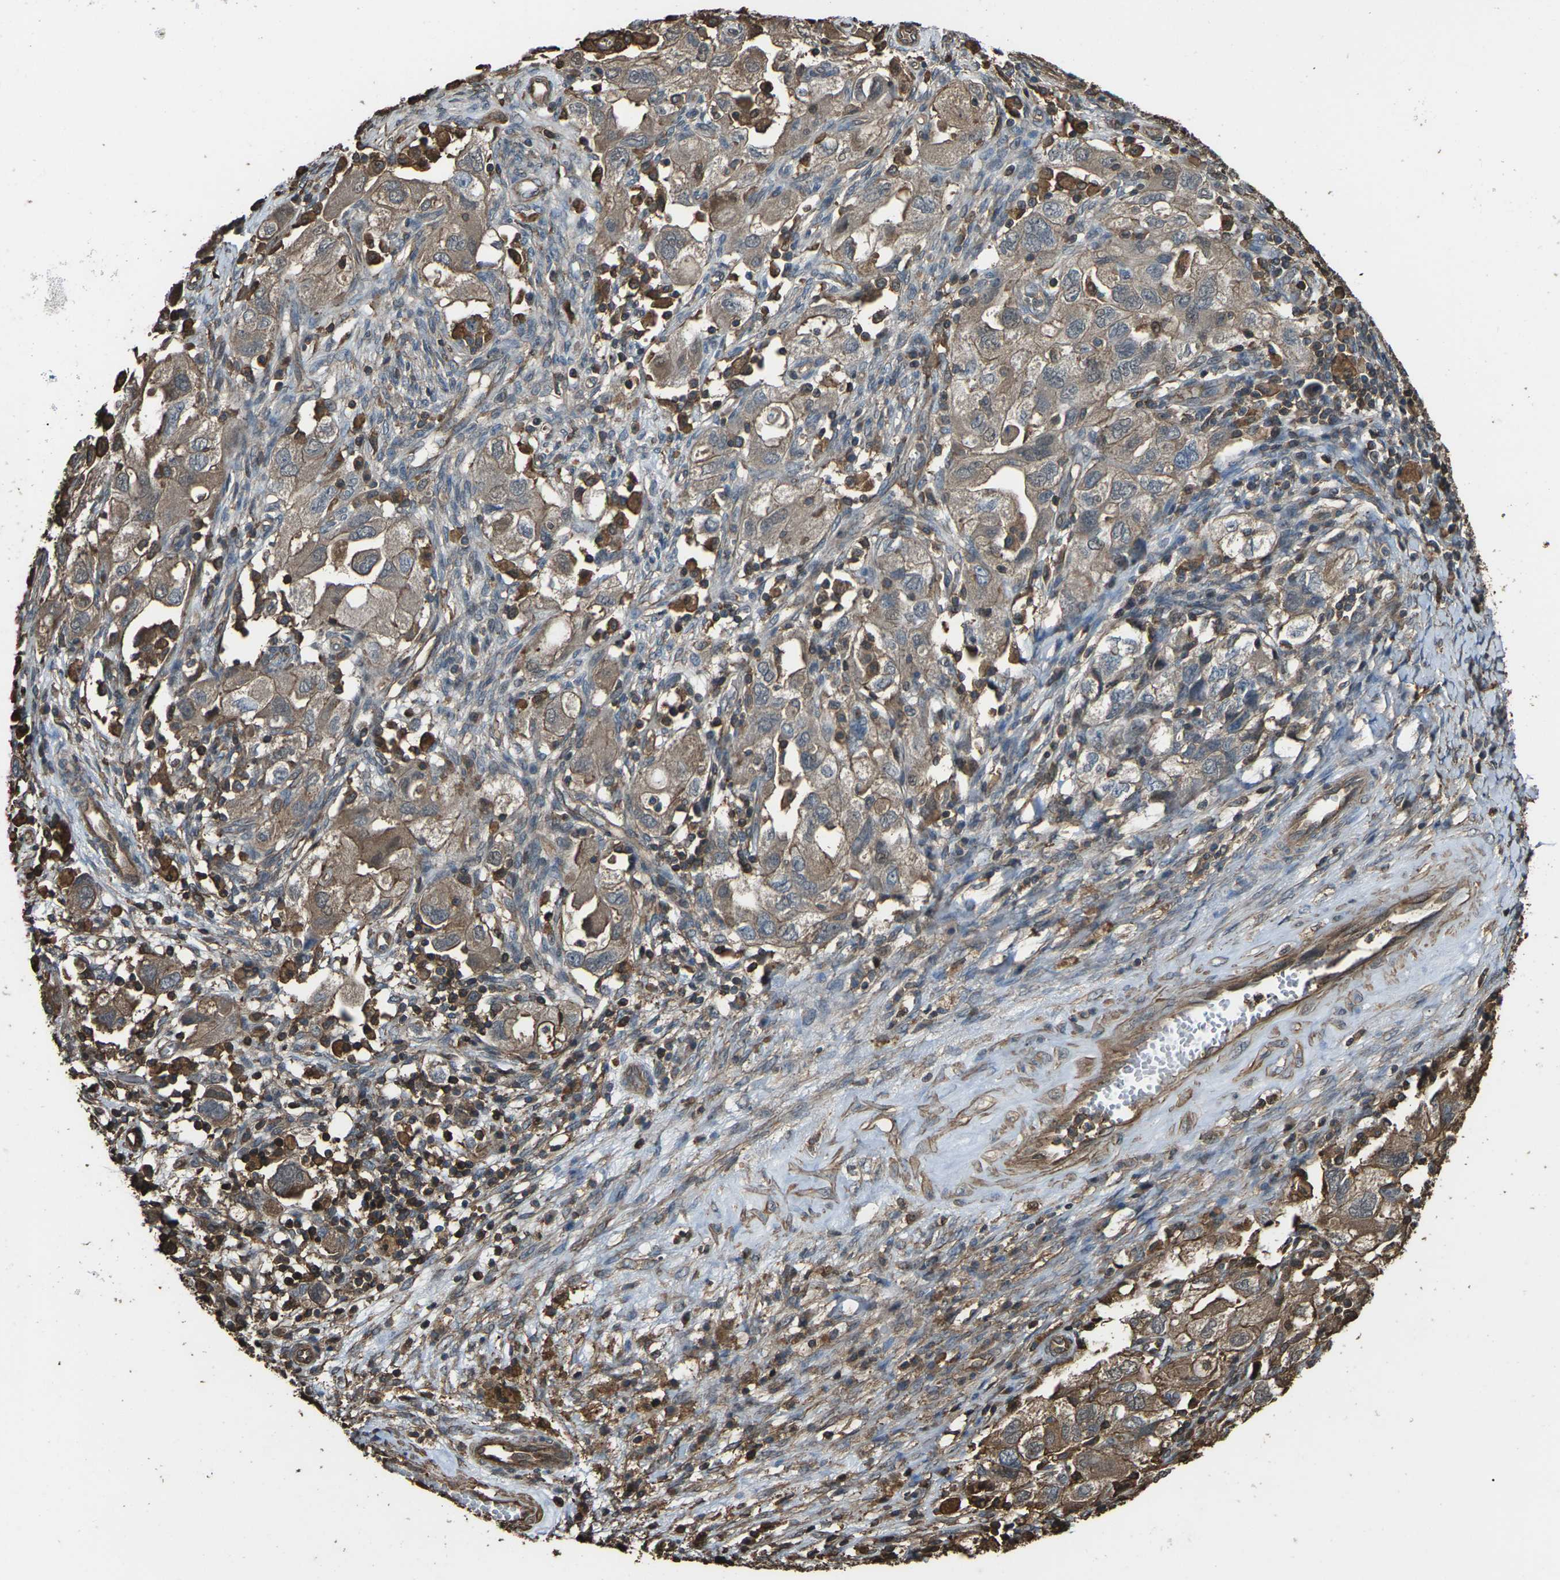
{"staining": {"intensity": "moderate", "quantity": ">75%", "location": "cytoplasmic/membranous"}, "tissue": "ovarian cancer", "cell_type": "Tumor cells", "image_type": "cancer", "snomed": [{"axis": "morphology", "description": "Carcinoma, NOS"}, {"axis": "morphology", "description": "Cystadenocarcinoma, serous, NOS"}, {"axis": "topography", "description": "Ovary"}], "caption": "The histopathology image displays staining of ovarian carcinoma, revealing moderate cytoplasmic/membranous protein positivity (brown color) within tumor cells. The staining is performed using DAB (3,3'-diaminobenzidine) brown chromogen to label protein expression. The nuclei are counter-stained blue using hematoxylin.", "gene": "DHPS", "patient": {"sex": "female", "age": 69}}